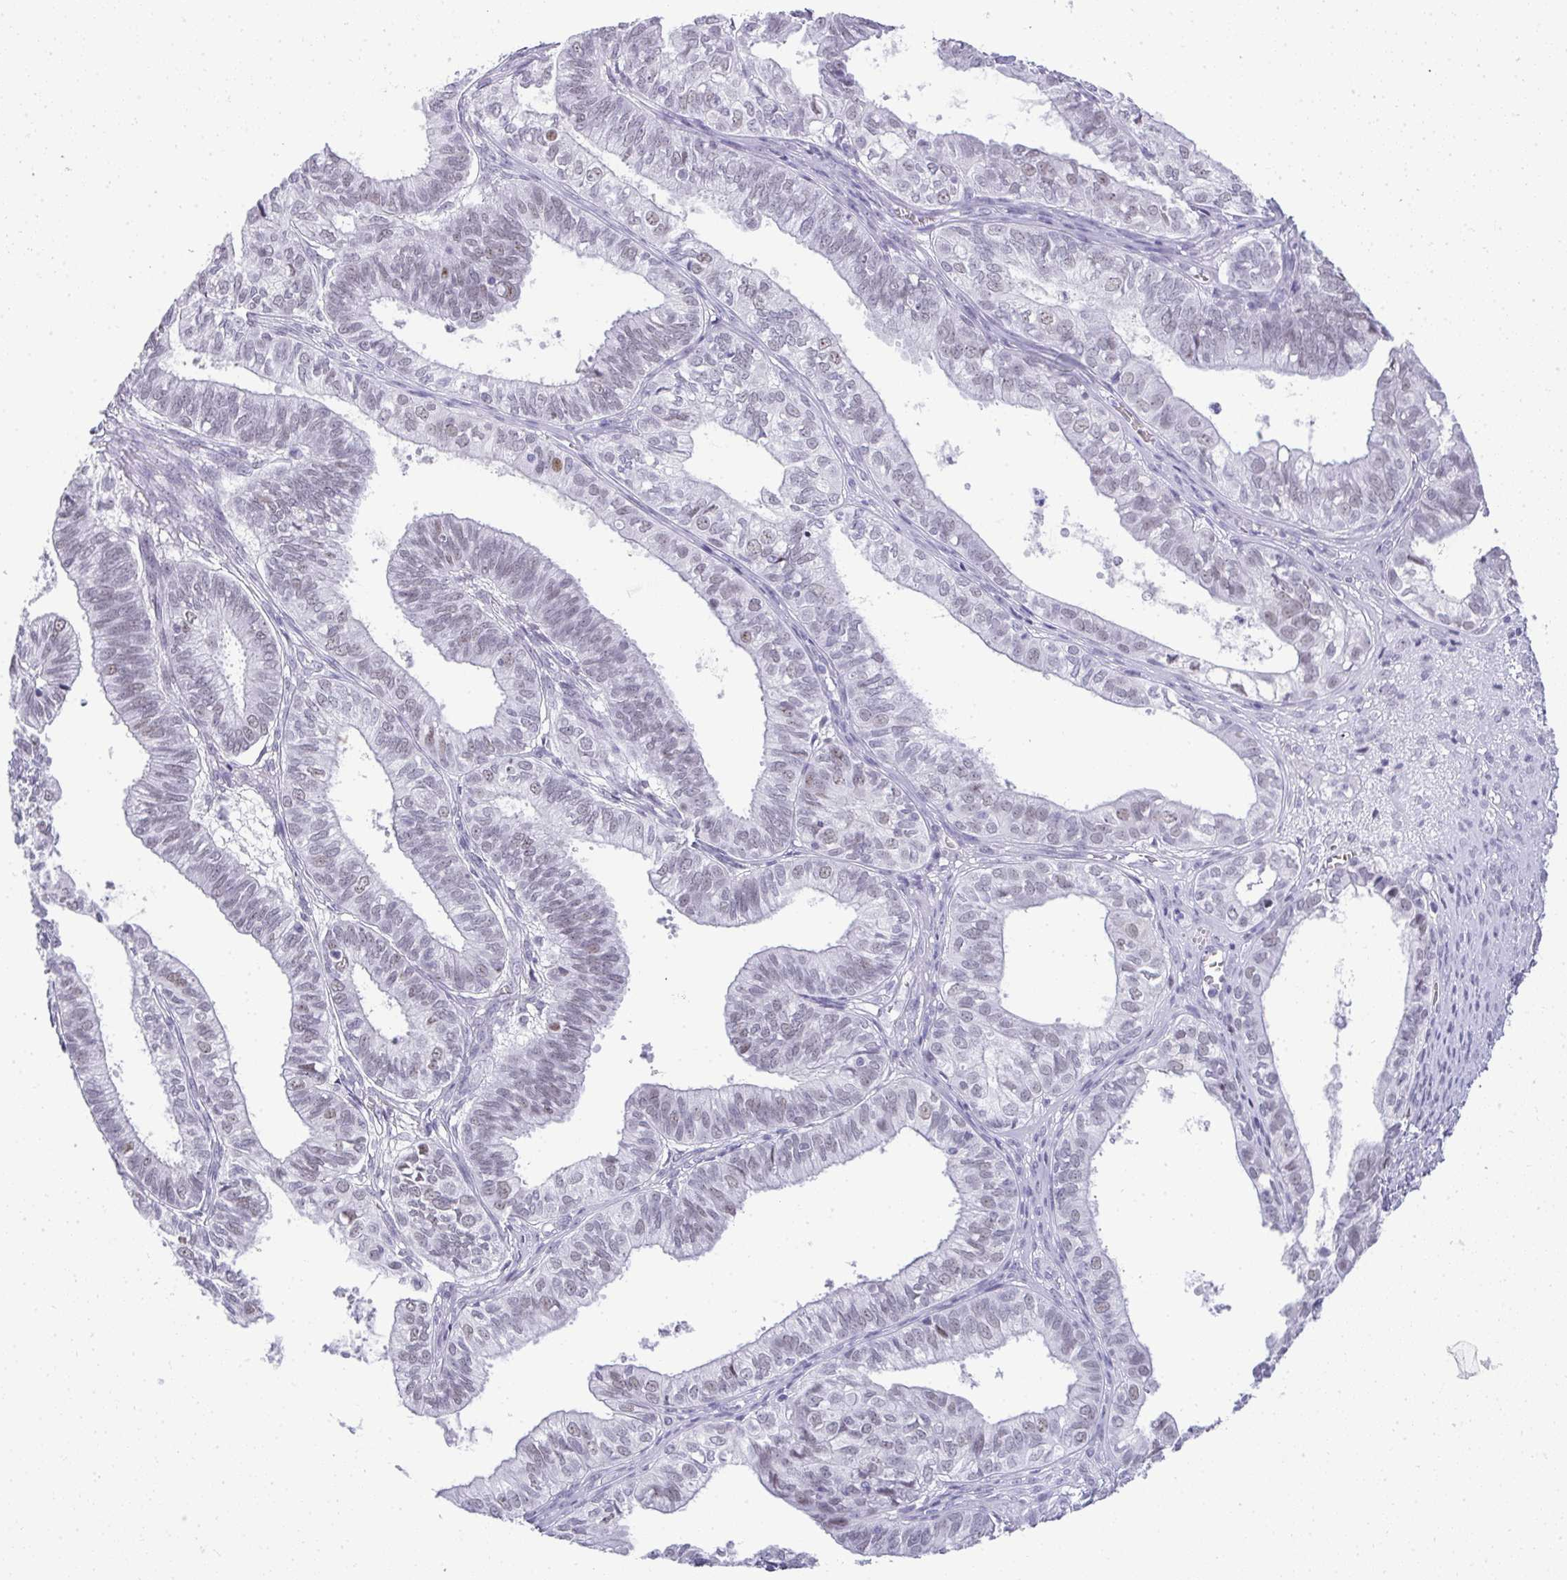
{"staining": {"intensity": "weak", "quantity": "25%-75%", "location": "nuclear"}, "tissue": "ovarian cancer", "cell_type": "Tumor cells", "image_type": "cancer", "snomed": [{"axis": "morphology", "description": "Carcinoma, endometroid"}, {"axis": "topography", "description": "Ovary"}], "caption": "The photomicrograph demonstrates a brown stain indicating the presence of a protein in the nuclear of tumor cells in ovarian cancer (endometroid carcinoma).", "gene": "PLA2G1B", "patient": {"sex": "female", "age": 64}}